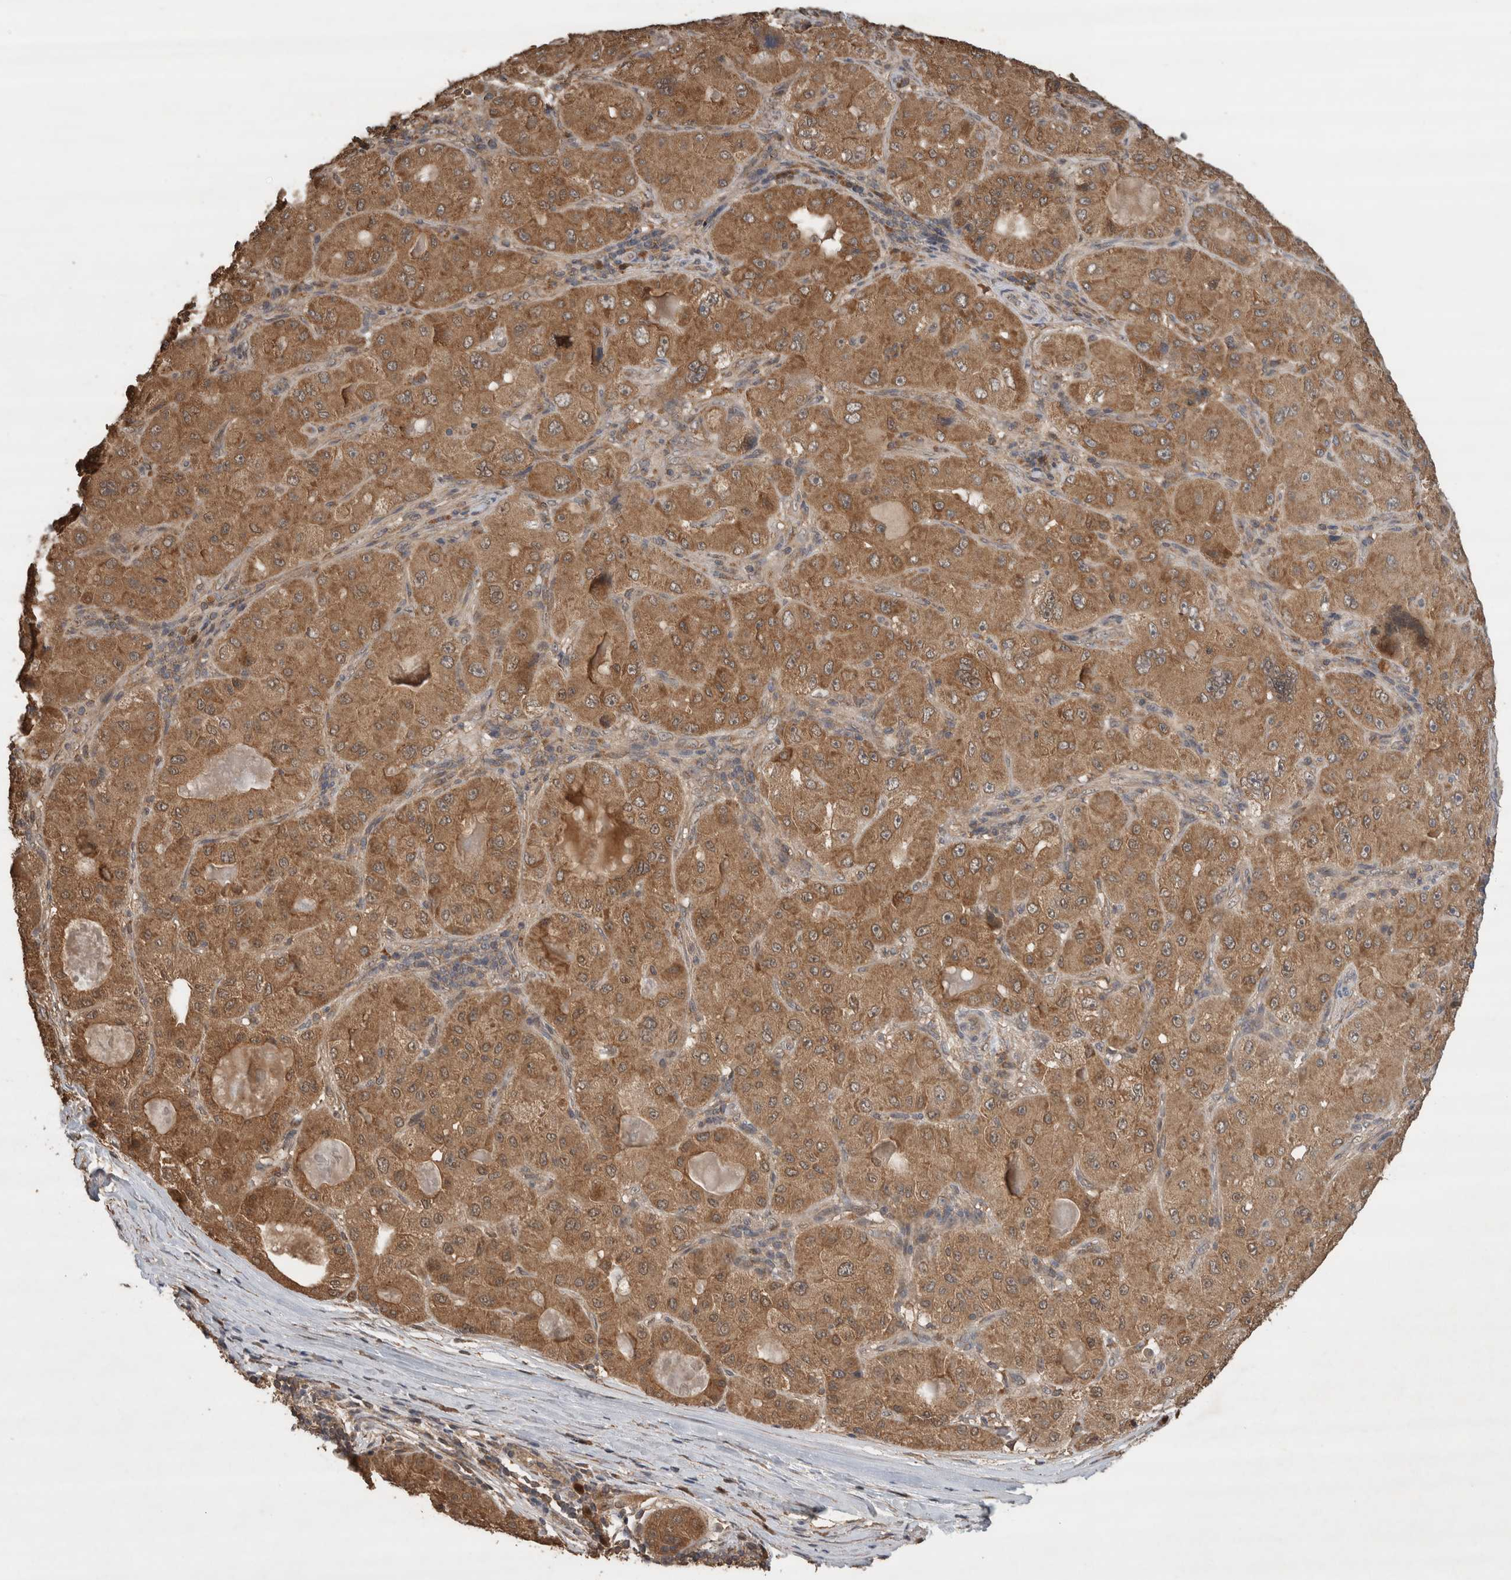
{"staining": {"intensity": "moderate", "quantity": ">75%", "location": "cytoplasmic/membranous"}, "tissue": "liver cancer", "cell_type": "Tumor cells", "image_type": "cancer", "snomed": [{"axis": "morphology", "description": "Carcinoma, Hepatocellular, NOS"}, {"axis": "topography", "description": "Liver"}], "caption": "Protein analysis of liver cancer (hepatocellular carcinoma) tissue exhibits moderate cytoplasmic/membranous expression in approximately >75% of tumor cells.", "gene": "OTUD7B", "patient": {"sex": "male", "age": 80}}